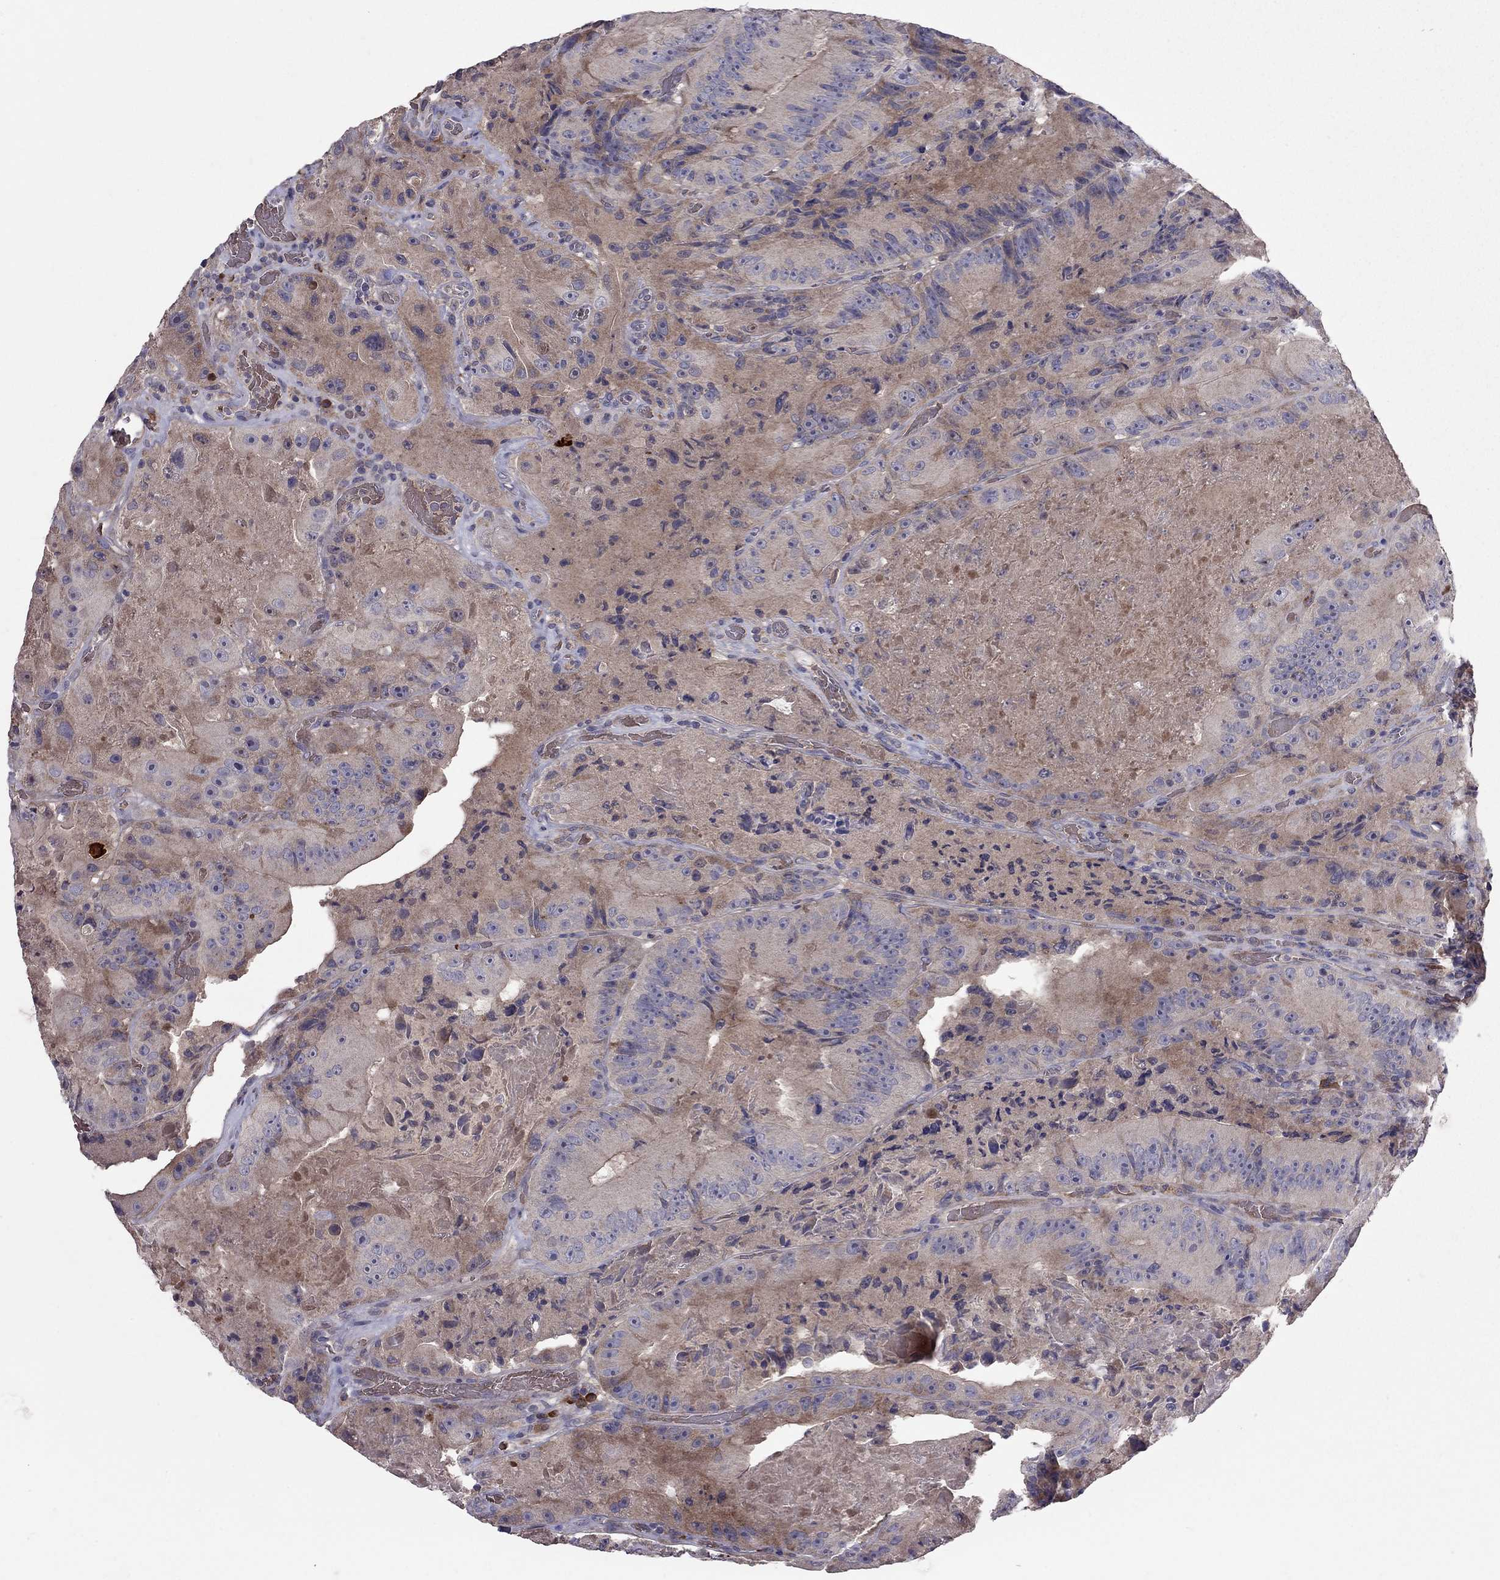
{"staining": {"intensity": "moderate", "quantity": "25%-75%", "location": "cytoplasmic/membranous"}, "tissue": "colorectal cancer", "cell_type": "Tumor cells", "image_type": "cancer", "snomed": [{"axis": "morphology", "description": "Adenocarcinoma, NOS"}, {"axis": "topography", "description": "Colon"}], "caption": "This micrograph reveals colorectal cancer stained with IHC to label a protein in brown. The cytoplasmic/membranous of tumor cells show moderate positivity for the protein. Nuclei are counter-stained blue.", "gene": "PIK3CG", "patient": {"sex": "female", "age": 86}}